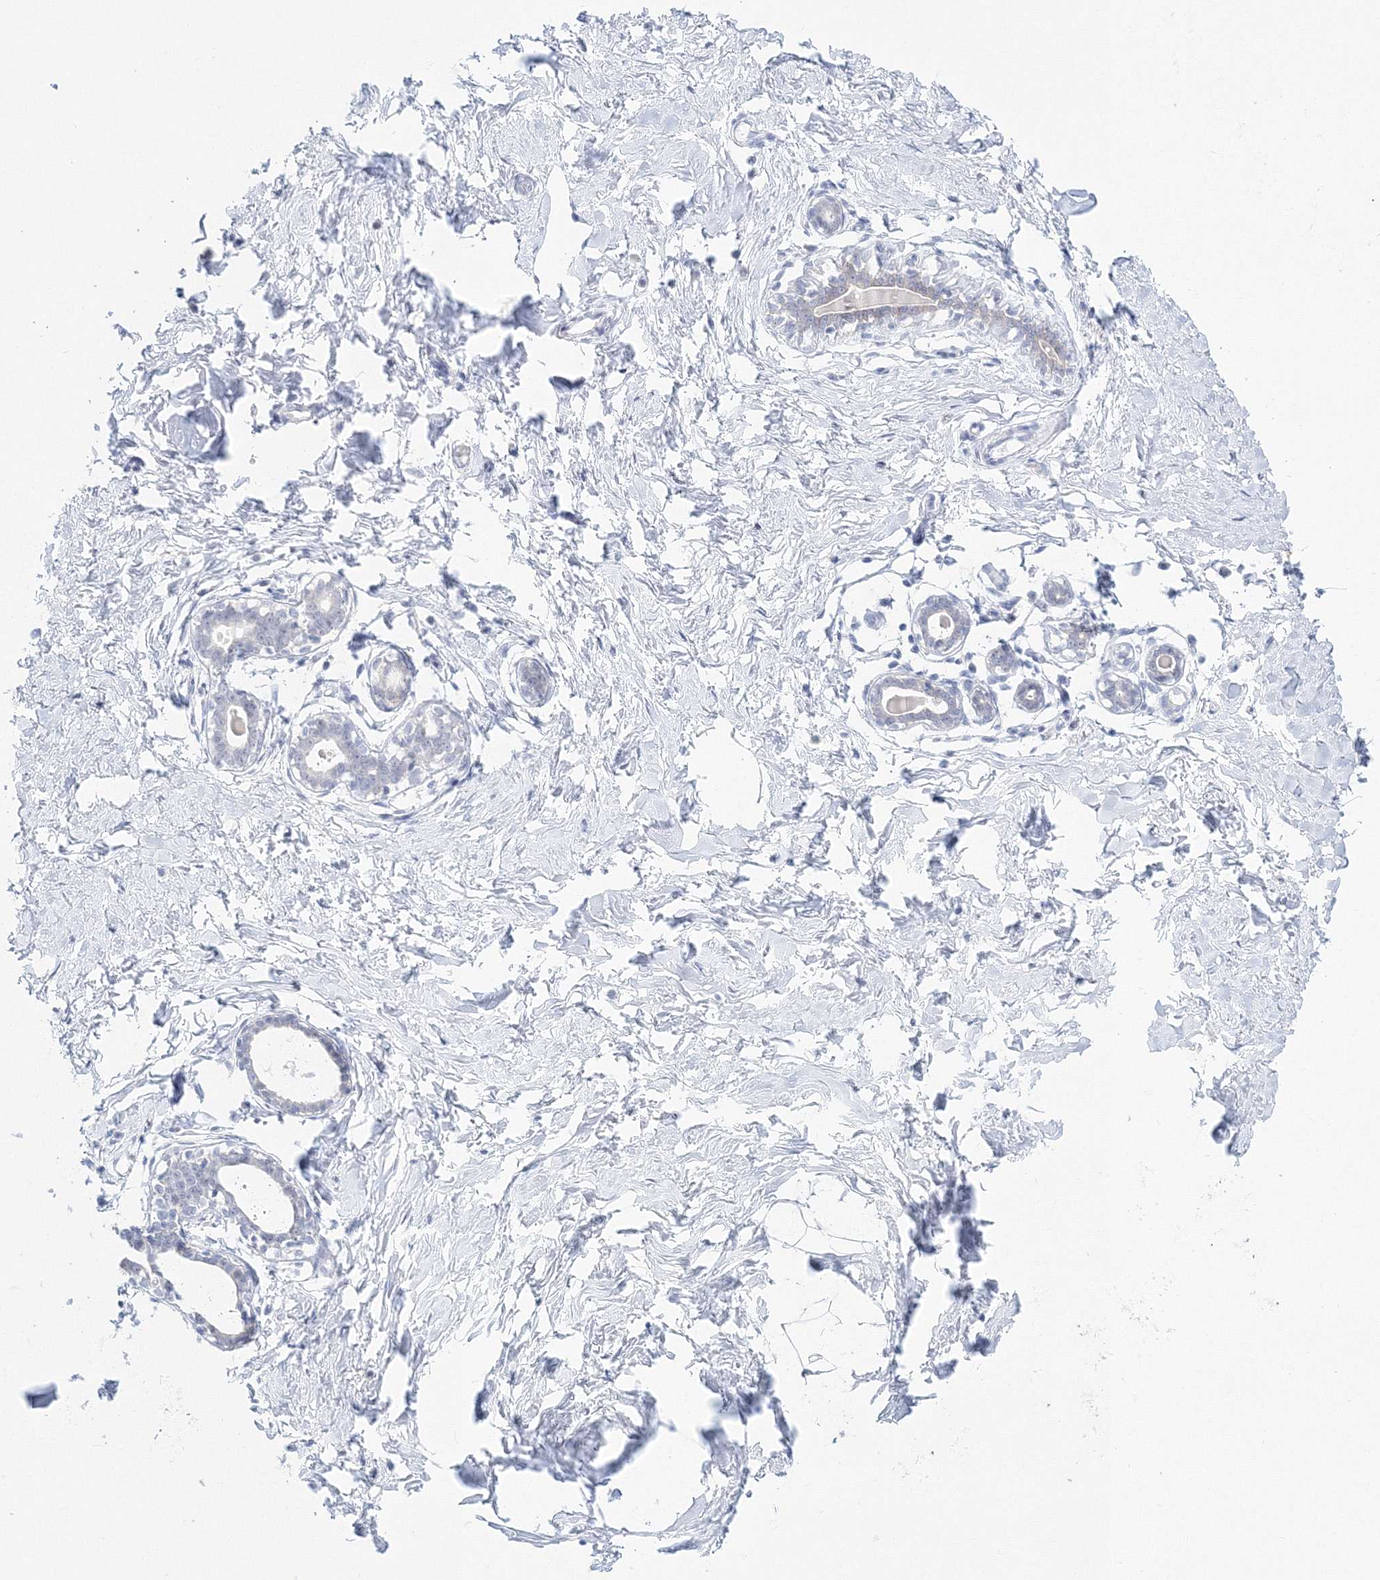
{"staining": {"intensity": "negative", "quantity": "none", "location": "none"}, "tissue": "breast", "cell_type": "Adipocytes", "image_type": "normal", "snomed": [{"axis": "morphology", "description": "Normal tissue, NOS"}, {"axis": "morphology", "description": "Adenoma, NOS"}, {"axis": "topography", "description": "Breast"}], "caption": "Immunohistochemistry of normal human breast demonstrates no expression in adipocytes.", "gene": "VSIG1", "patient": {"sex": "female", "age": 23}}